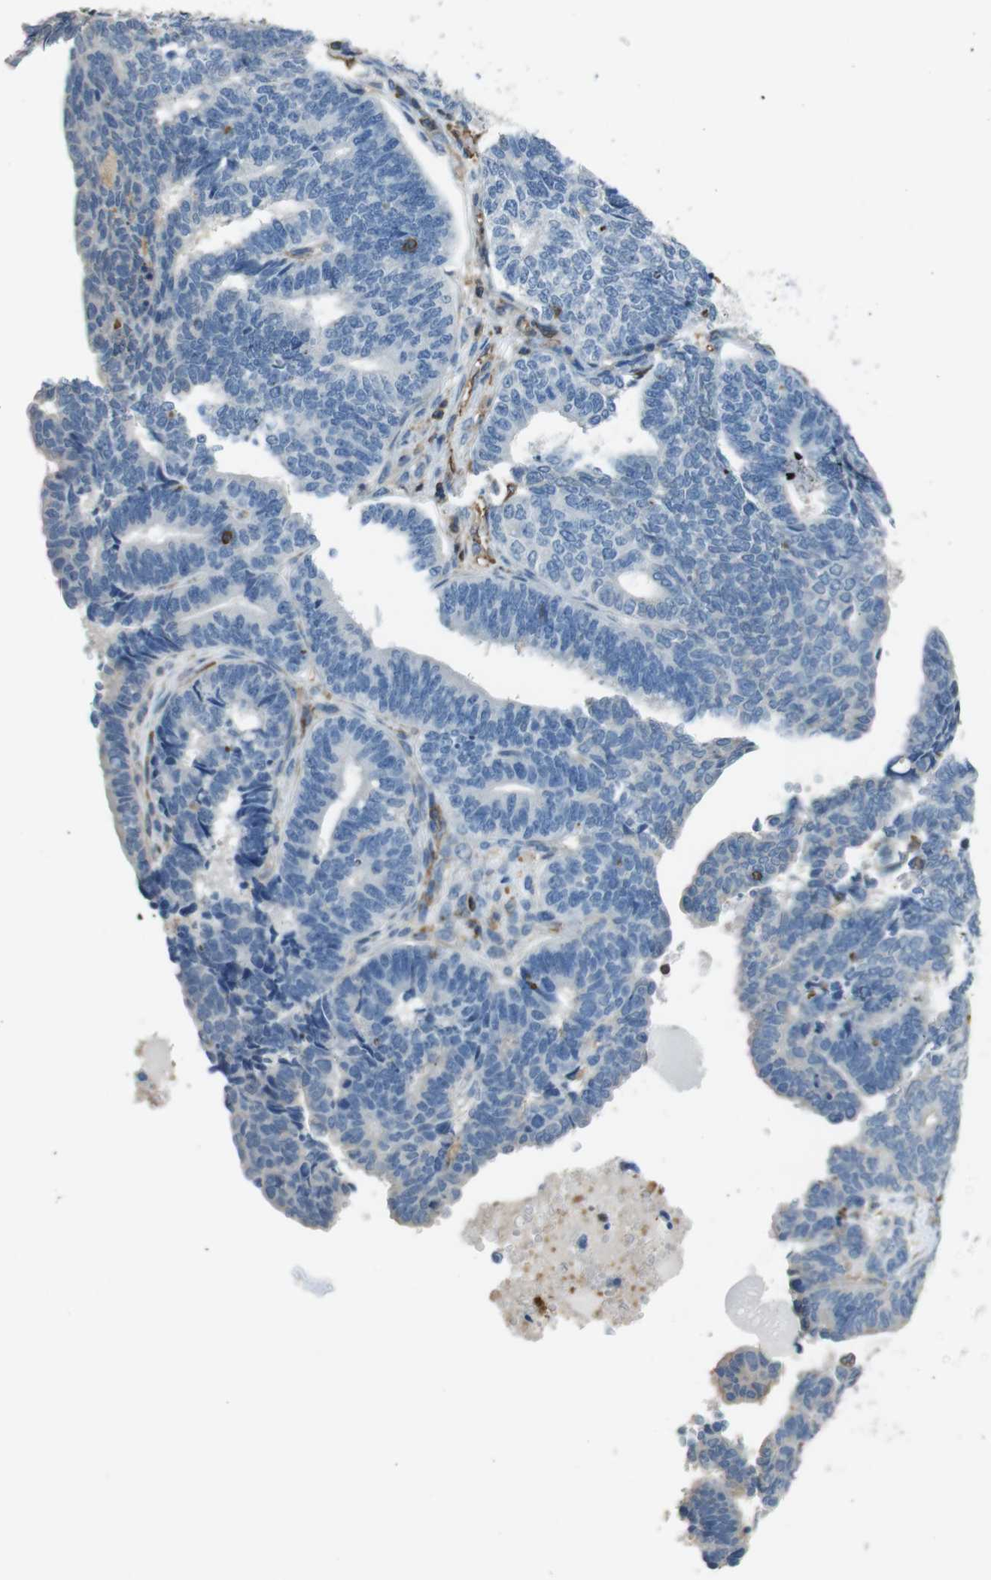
{"staining": {"intensity": "negative", "quantity": "none", "location": "none"}, "tissue": "endometrial cancer", "cell_type": "Tumor cells", "image_type": "cancer", "snomed": [{"axis": "morphology", "description": "Adenocarcinoma, NOS"}, {"axis": "topography", "description": "Endometrium"}], "caption": "Tumor cells are negative for protein expression in human adenocarcinoma (endometrial).", "gene": "FCAR", "patient": {"sex": "female", "age": 70}}